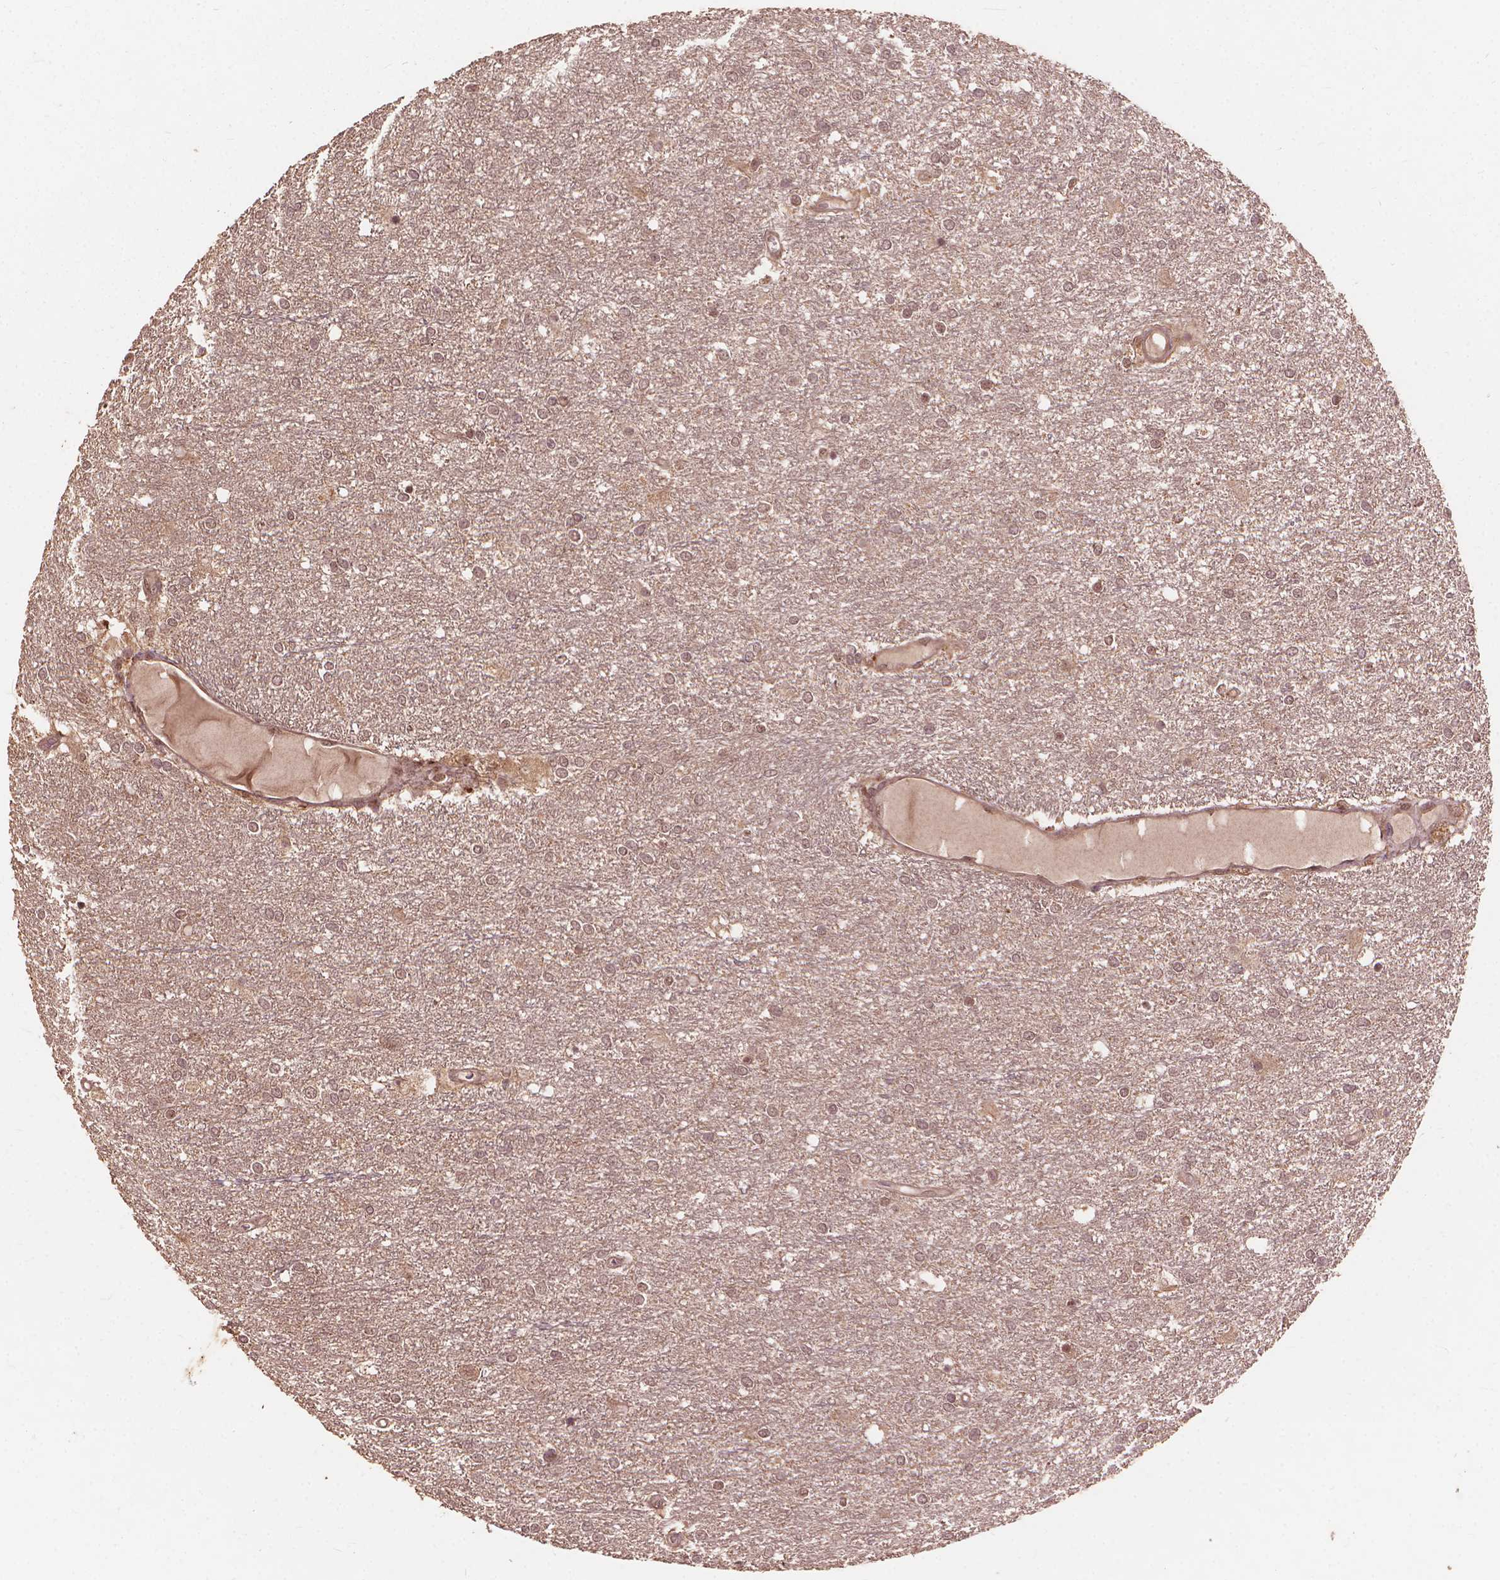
{"staining": {"intensity": "weak", "quantity": ">75%", "location": "nuclear"}, "tissue": "glioma", "cell_type": "Tumor cells", "image_type": "cancer", "snomed": [{"axis": "morphology", "description": "Glioma, malignant, High grade"}, {"axis": "topography", "description": "Brain"}], "caption": "Immunohistochemical staining of malignant glioma (high-grade) reveals weak nuclear protein staining in about >75% of tumor cells.", "gene": "SSU72", "patient": {"sex": "female", "age": 61}}